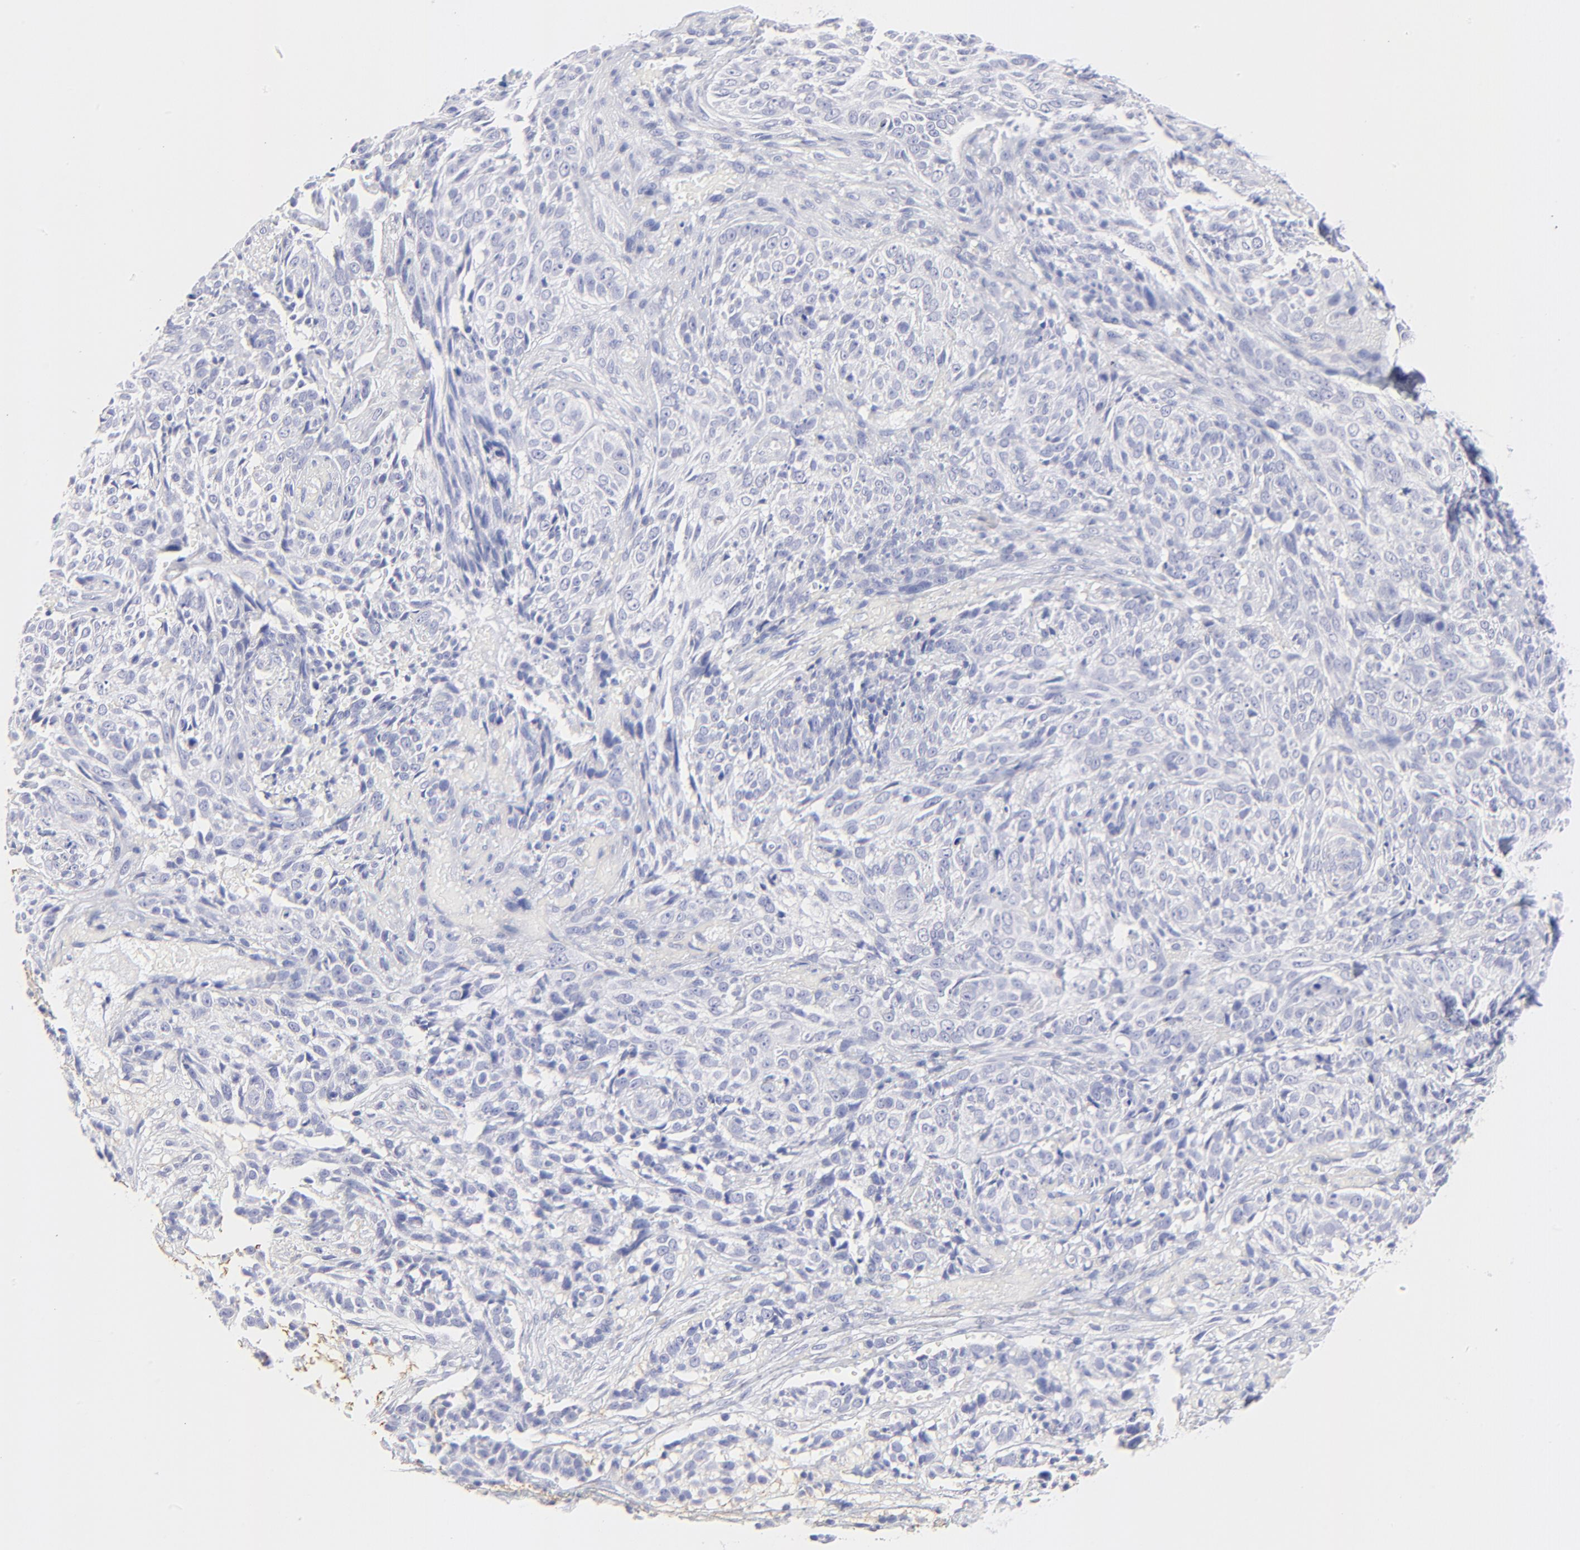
{"staining": {"intensity": "negative", "quantity": "none", "location": "none"}, "tissue": "nasopharynx", "cell_type": "Respiratory epithelial cells", "image_type": "normal", "snomed": [{"axis": "morphology", "description": "Normal tissue, NOS"}, {"axis": "morphology", "description": "Basal cell carcinoma"}, {"axis": "topography", "description": "Cartilage tissue"}, {"axis": "topography", "description": "Nasopharynx"}, {"axis": "topography", "description": "Oral tissue"}], "caption": "Nasopharynx stained for a protein using IHC shows no staining respiratory epithelial cells.", "gene": "HORMAD2", "patient": {"sex": "female", "age": 77}}